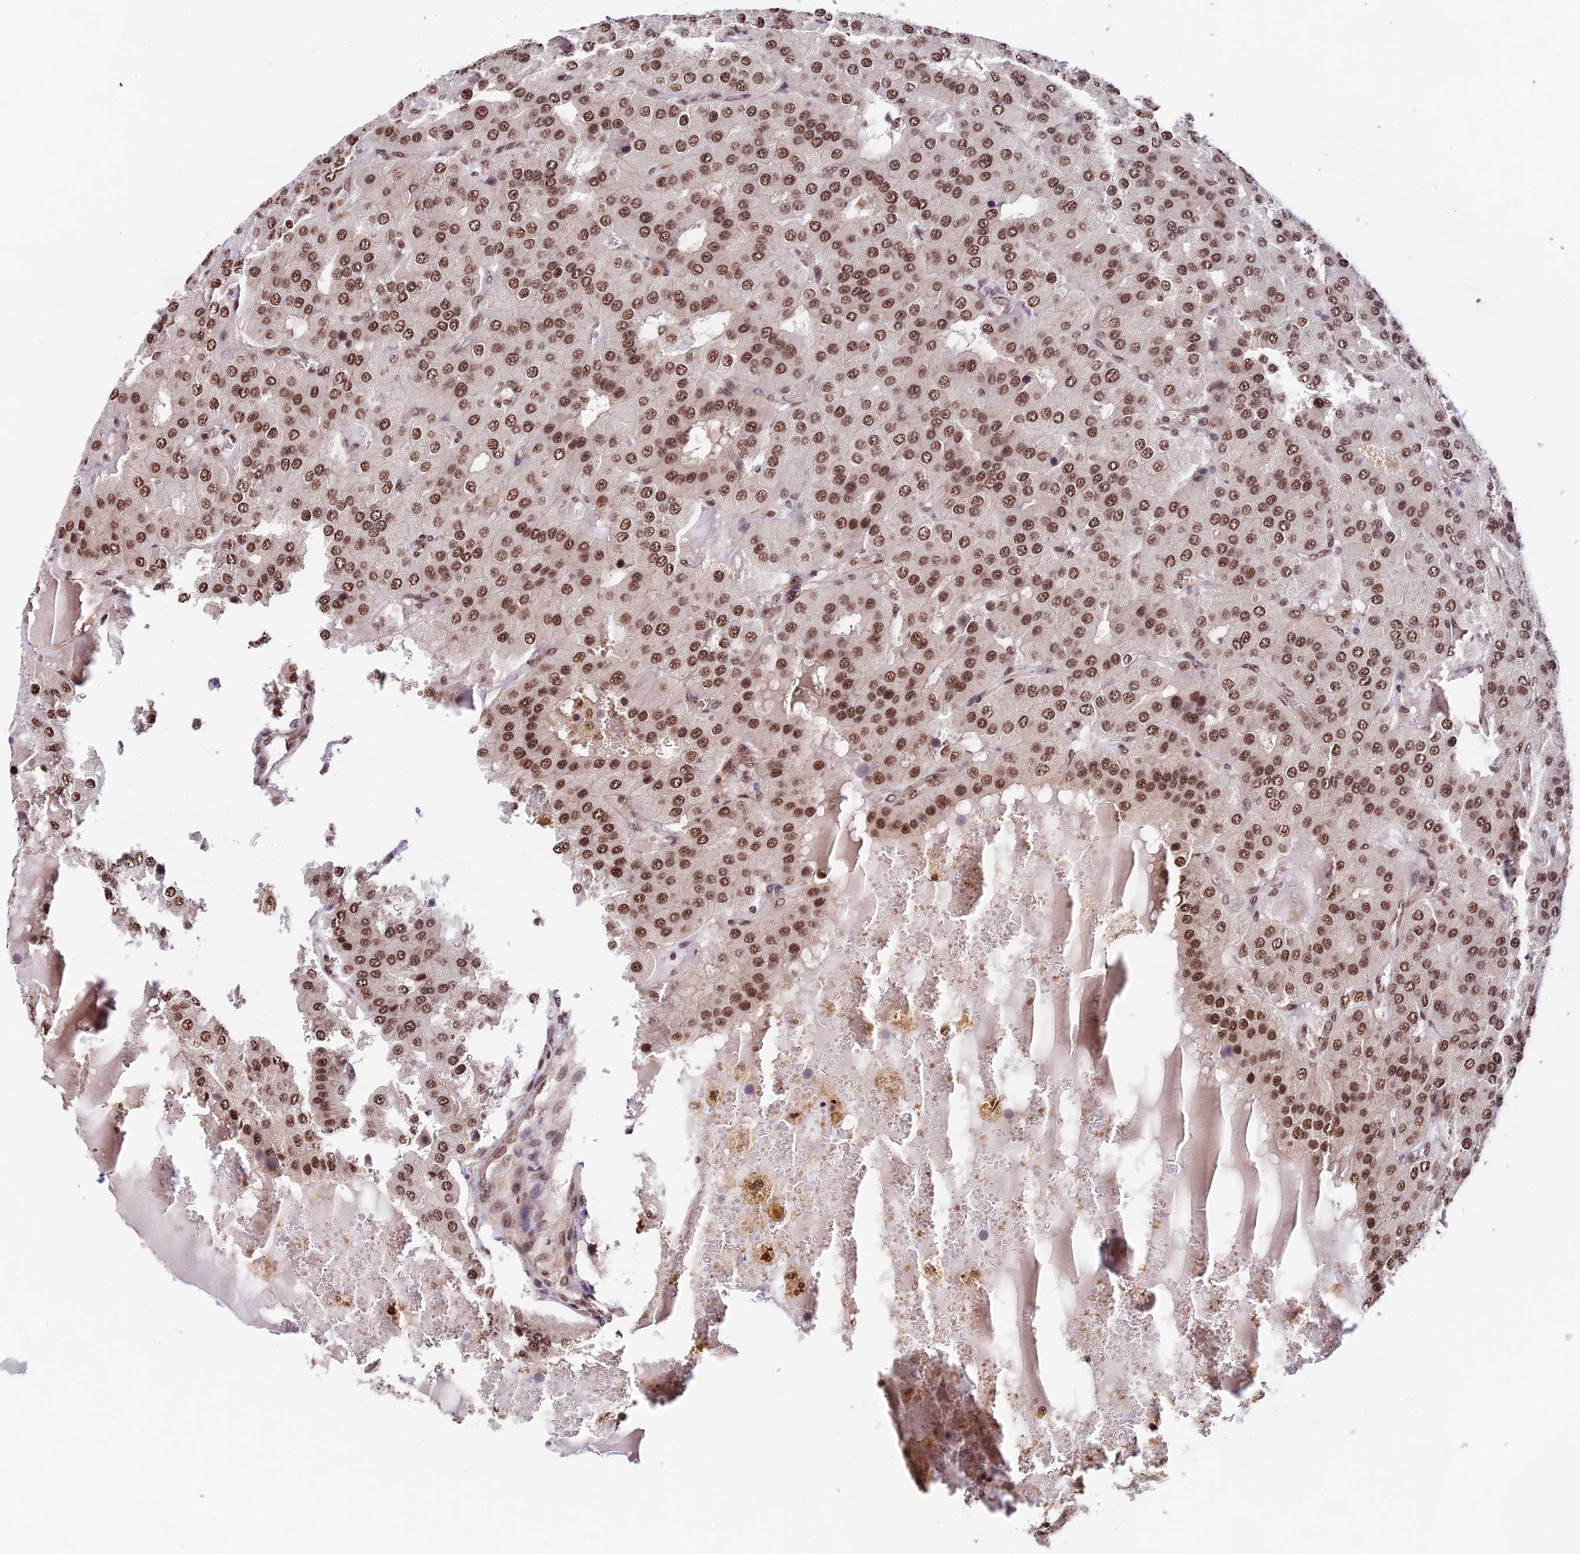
{"staining": {"intensity": "strong", "quantity": ">75%", "location": "nuclear"}, "tissue": "parathyroid gland", "cell_type": "Glandular cells", "image_type": "normal", "snomed": [{"axis": "morphology", "description": "Normal tissue, NOS"}, {"axis": "morphology", "description": "Adenoma, NOS"}, {"axis": "topography", "description": "Parathyroid gland"}], "caption": "Immunohistochemical staining of unremarkable parathyroid gland displays high levels of strong nuclear staining in approximately >75% of glandular cells. (DAB = brown stain, brightfield microscopy at high magnification).", "gene": "RBM42", "patient": {"sex": "female", "age": 86}}